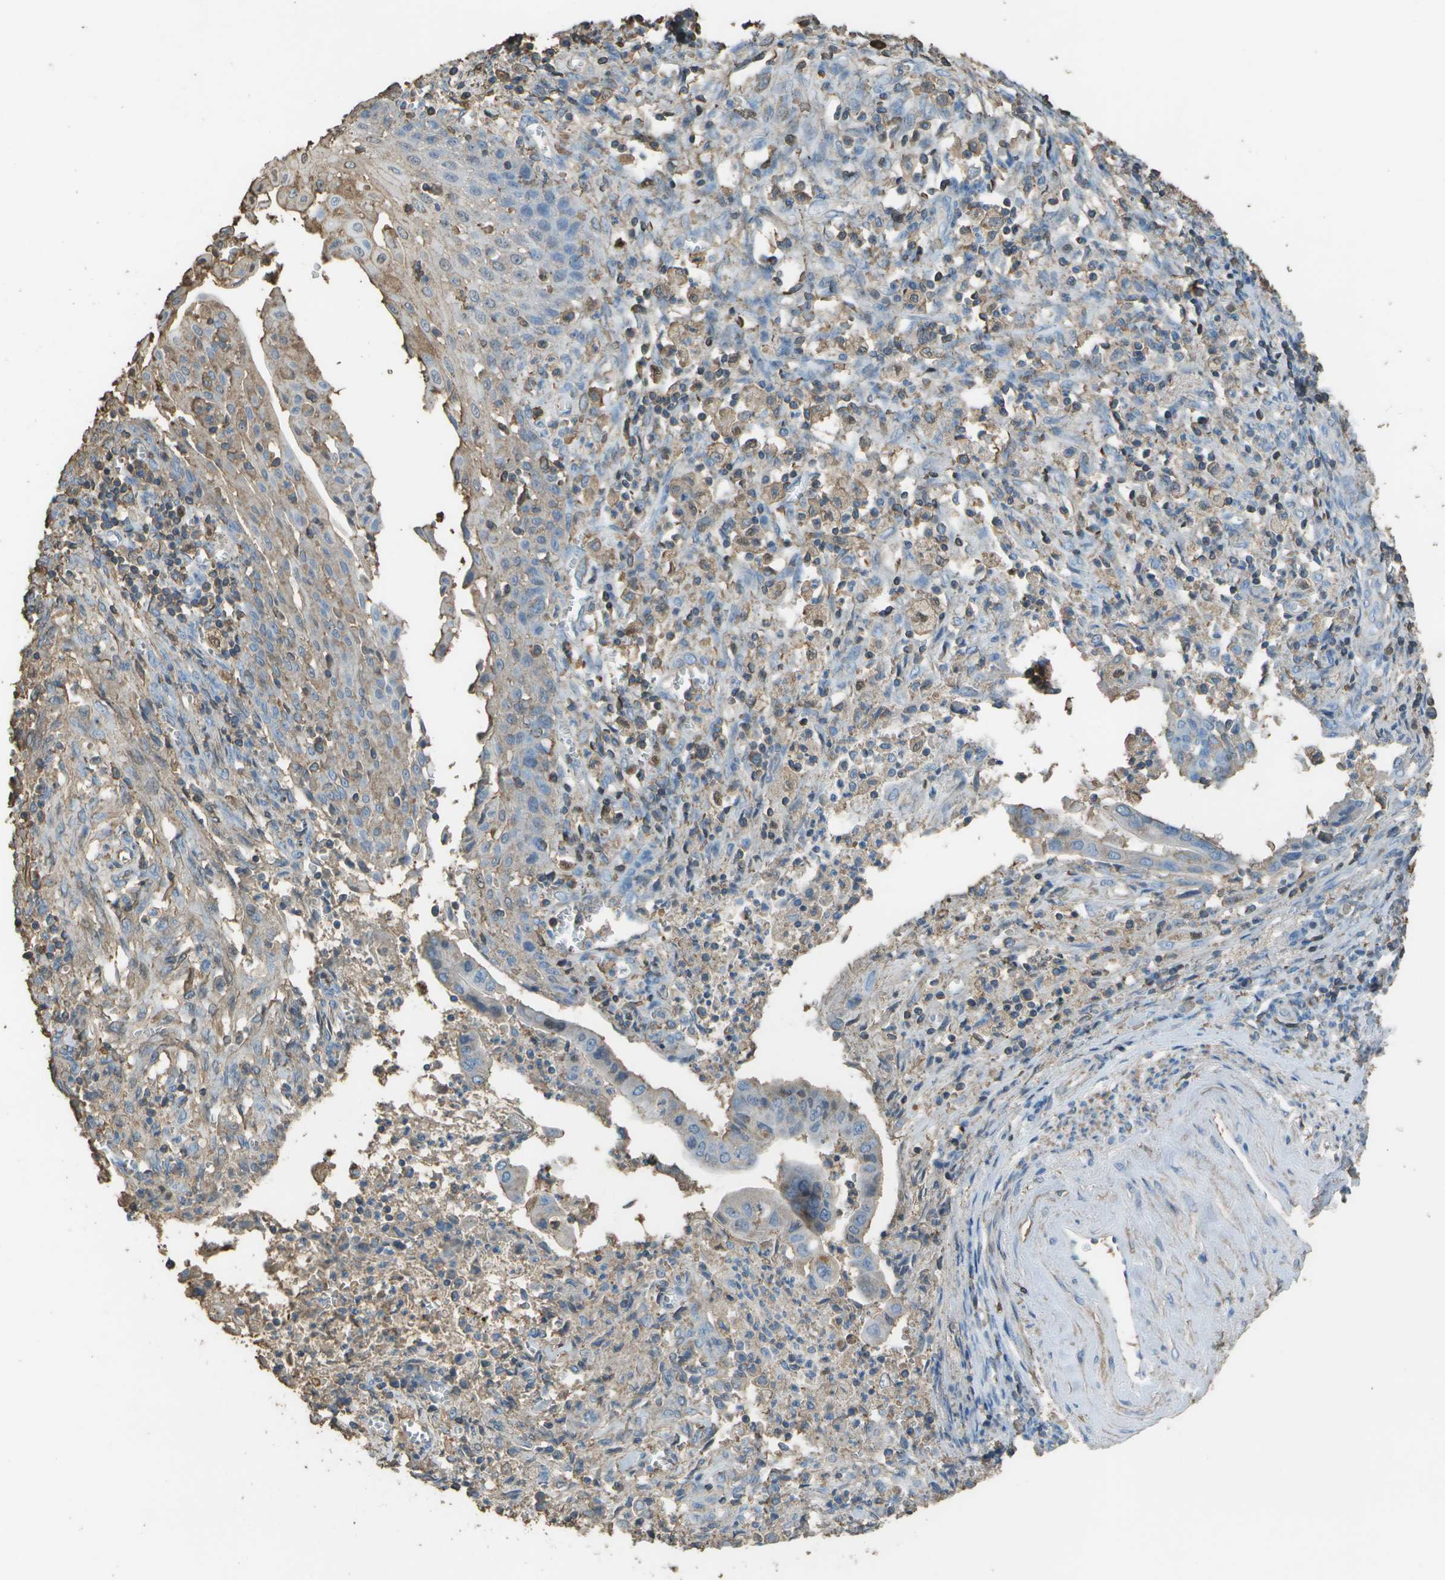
{"staining": {"intensity": "weak", "quantity": "25%-75%", "location": "cytoplasmic/membranous"}, "tissue": "cervical cancer", "cell_type": "Tumor cells", "image_type": "cancer", "snomed": [{"axis": "morphology", "description": "Adenocarcinoma, NOS"}, {"axis": "topography", "description": "Cervix"}], "caption": "Protein analysis of adenocarcinoma (cervical) tissue shows weak cytoplasmic/membranous staining in approximately 25%-75% of tumor cells.", "gene": "CYP4F11", "patient": {"sex": "female", "age": 44}}